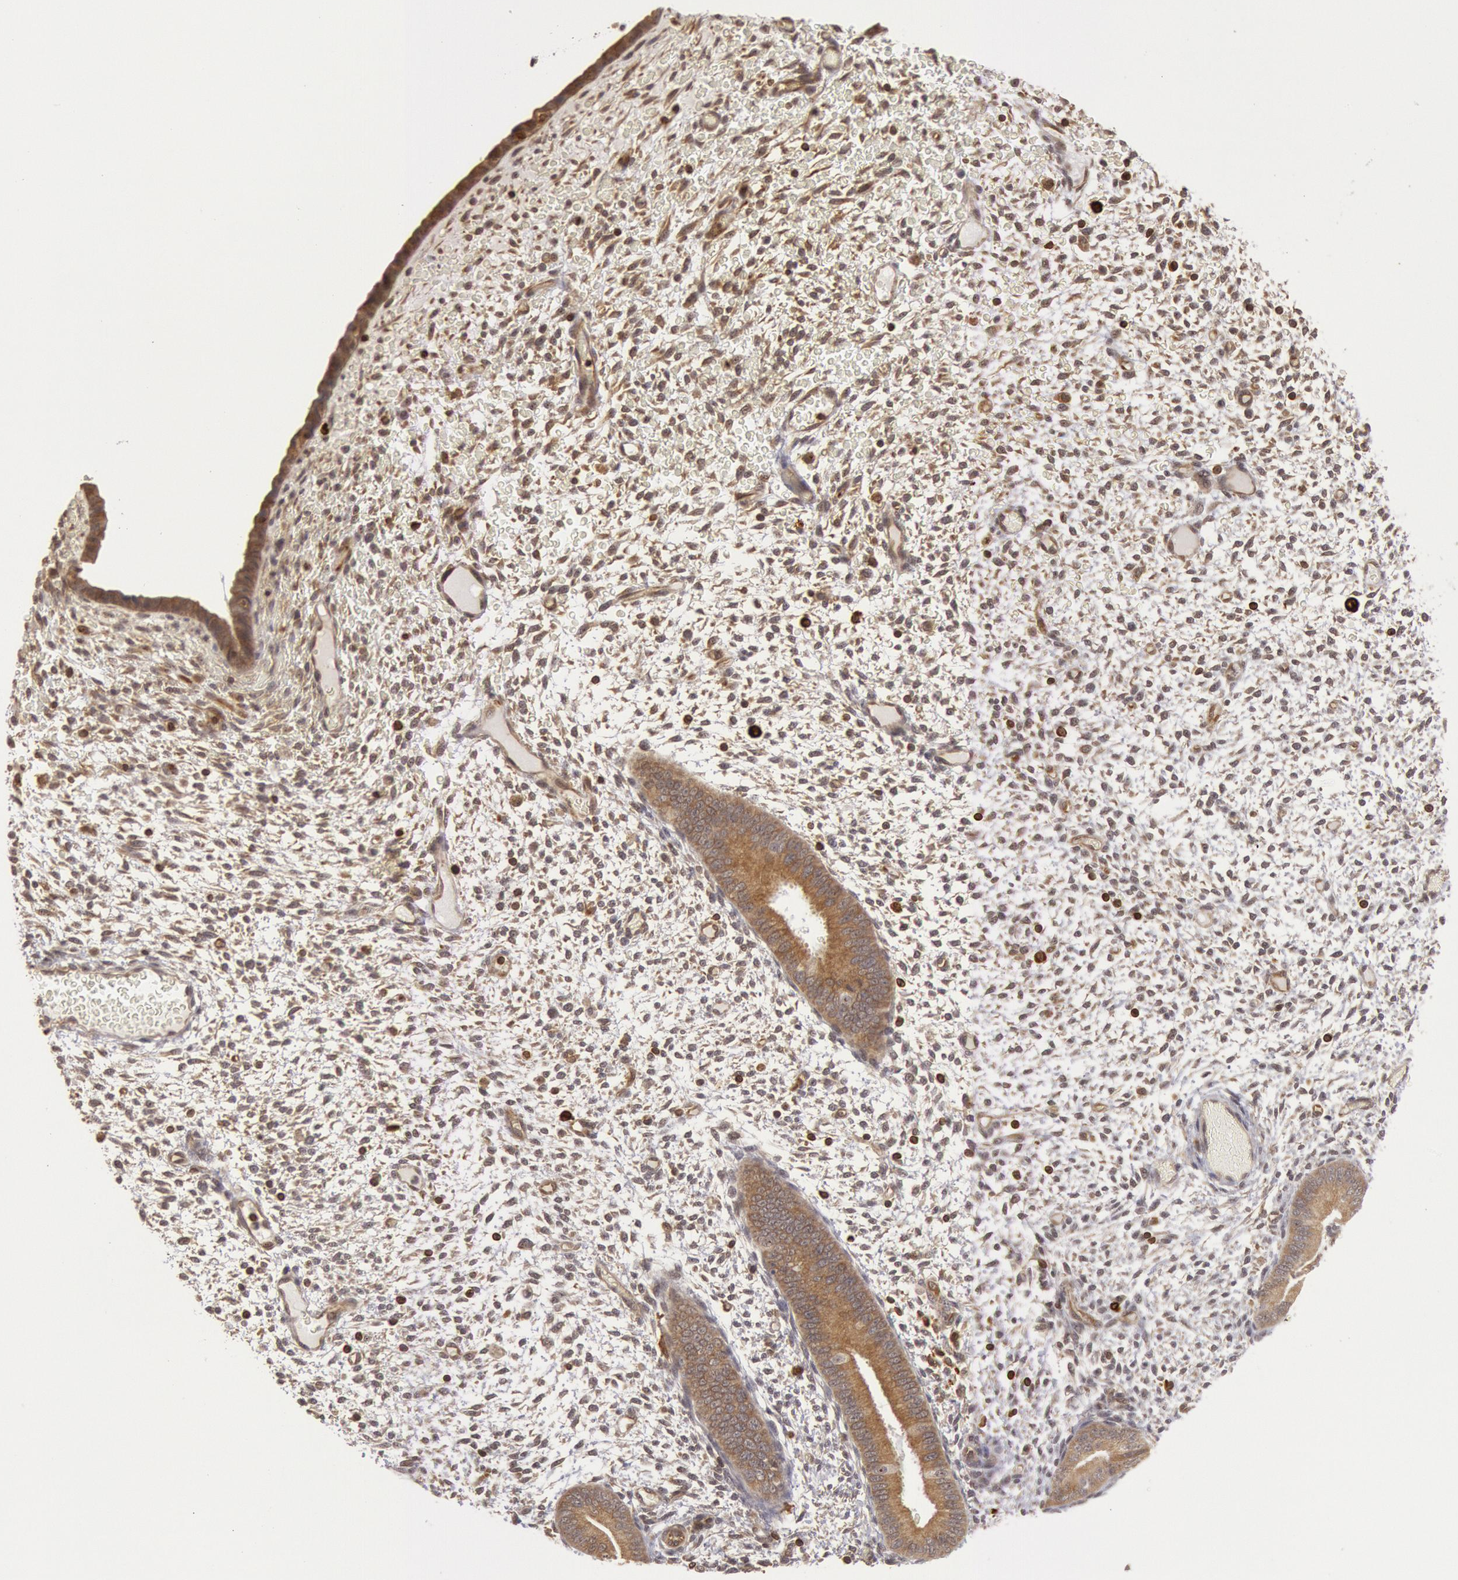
{"staining": {"intensity": "moderate", "quantity": "<25%", "location": "cytoplasmic/membranous"}, "tissue": "endometrium", "cell_type": "Cells in endometrial stroma", "image_type": "normal", "snomed": [{"axis": "morphology", "description": "Normal tissue, NOS"}, {"axis": "topography", "description": "Endometrium"}], "caption": "The photomicrograph exhibits immunohistochemical staining of unremarkable endometrium. There is moderate cytoplasmic/membranous positivity is seen in approximately <25% of cells in endometrial stroma. (DAB (3,3'-diaminobenzidine) IHC with brightfield microscopy, high magnification).", "gene": "ENSG00000250264", "patient": {"sex": "female", "age": 42}}